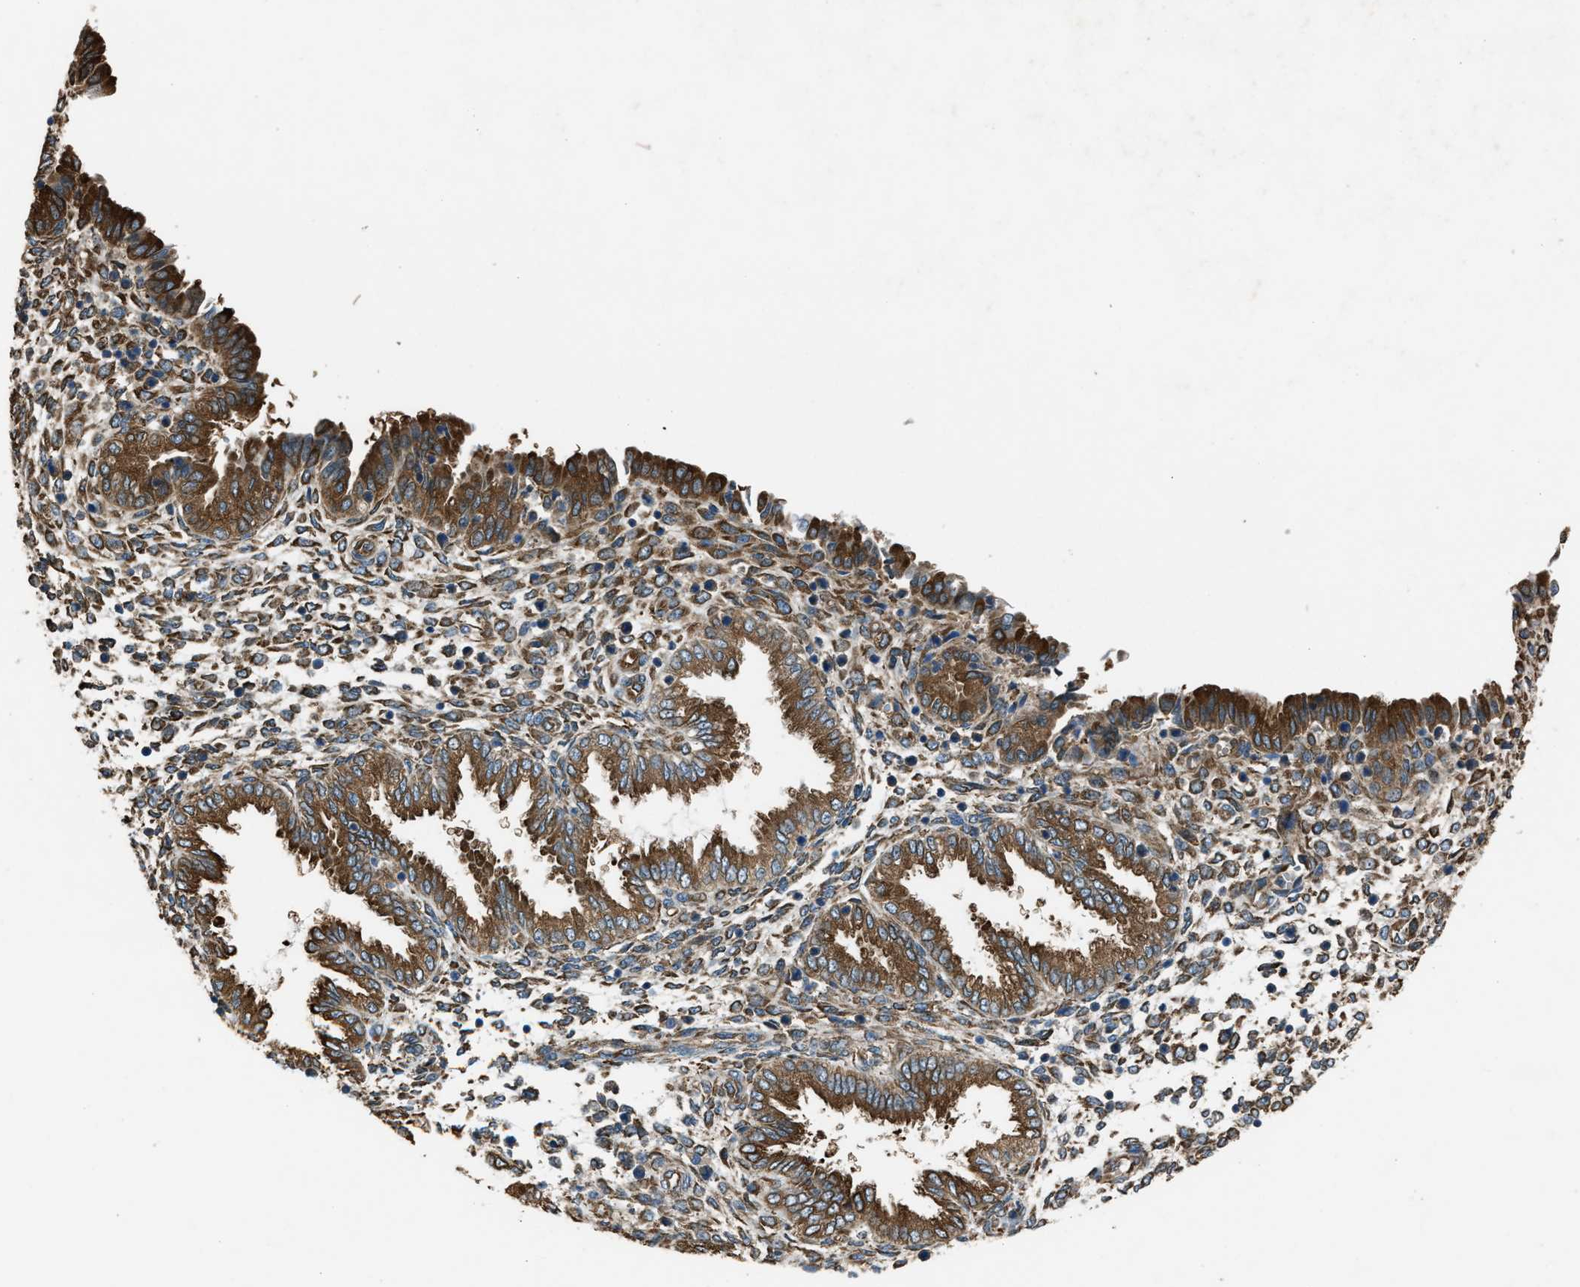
{"staining": {"intensity": "moderate", "quantity": "25%-75%", "location": "cytoplasmic/membranous"}, "tissue": "endometrium", "cell_type": "Cells in endometrial stroma", "image_type": "normal", "snomed": [{"axis": "morphology", "description": "Normal tissue, NOS"}, {"axis": "topography", "description": "Endometrium"}], "caption": "Endometrium stained with IHC demonstrates moderate cytoplasmic/membranous positivity in about 25%-75% of cells in endometrial stroma.", "gene": "TRPC1", "patient": {"sex": "female", "age": 33}}